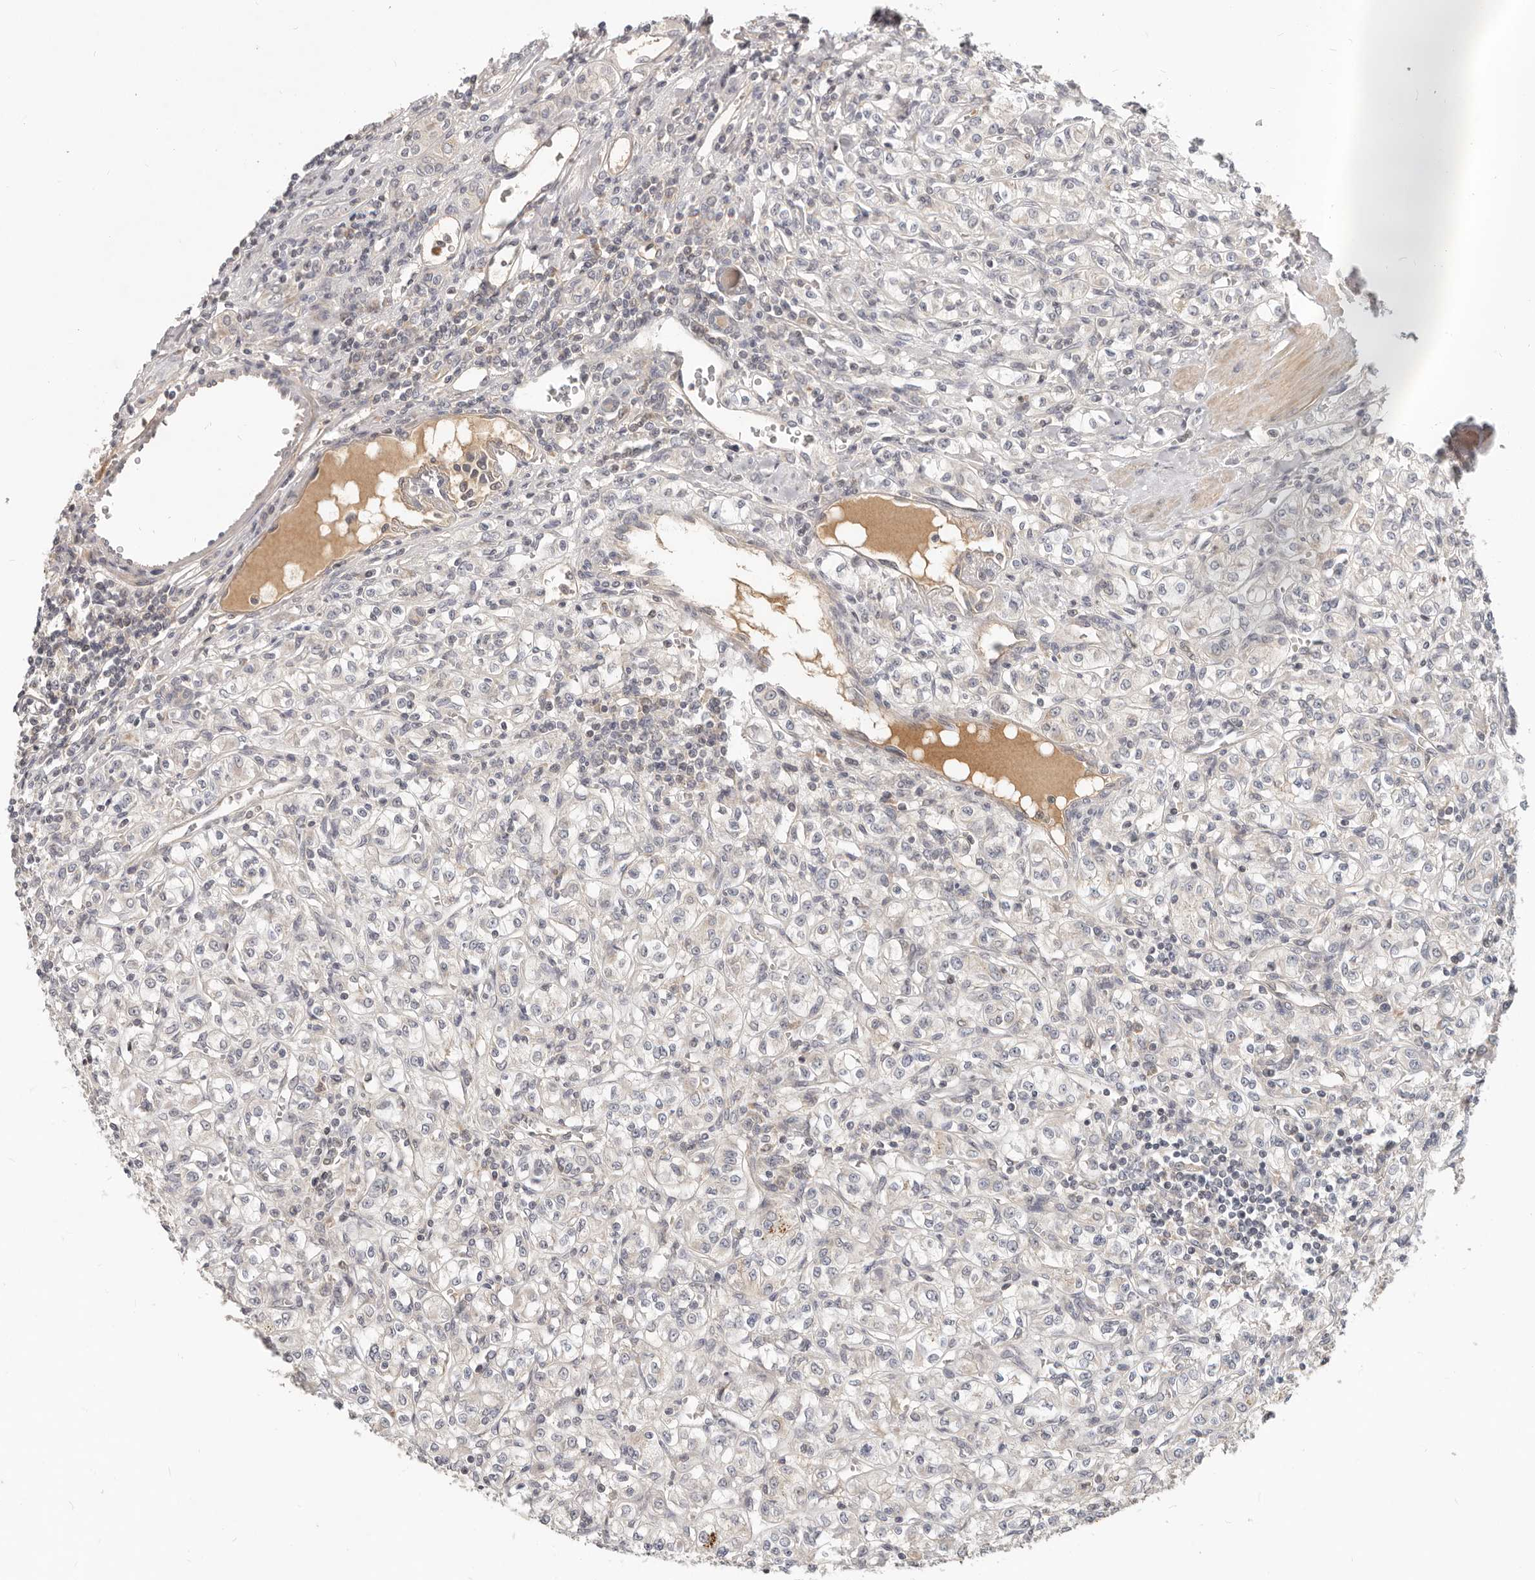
{"staining": {"intensity": "weak", "quantity": "<25%", "location": "cytoplasmic/membranous"}, "tissue": "renal cancer", "cell_type": "Tumor cells", "image_type": "cancer", "snomed": [{"axis": "morphology", "description": "Adenocarcinoma, NOS"}, {"axis": "topography", "description": "Kidney"}], "caption": "Tumor cells are negative for protein expression in human adenocarcinoma (renal).", "gene": "USP49", "patient": {"sex": "male", "age": 77}}